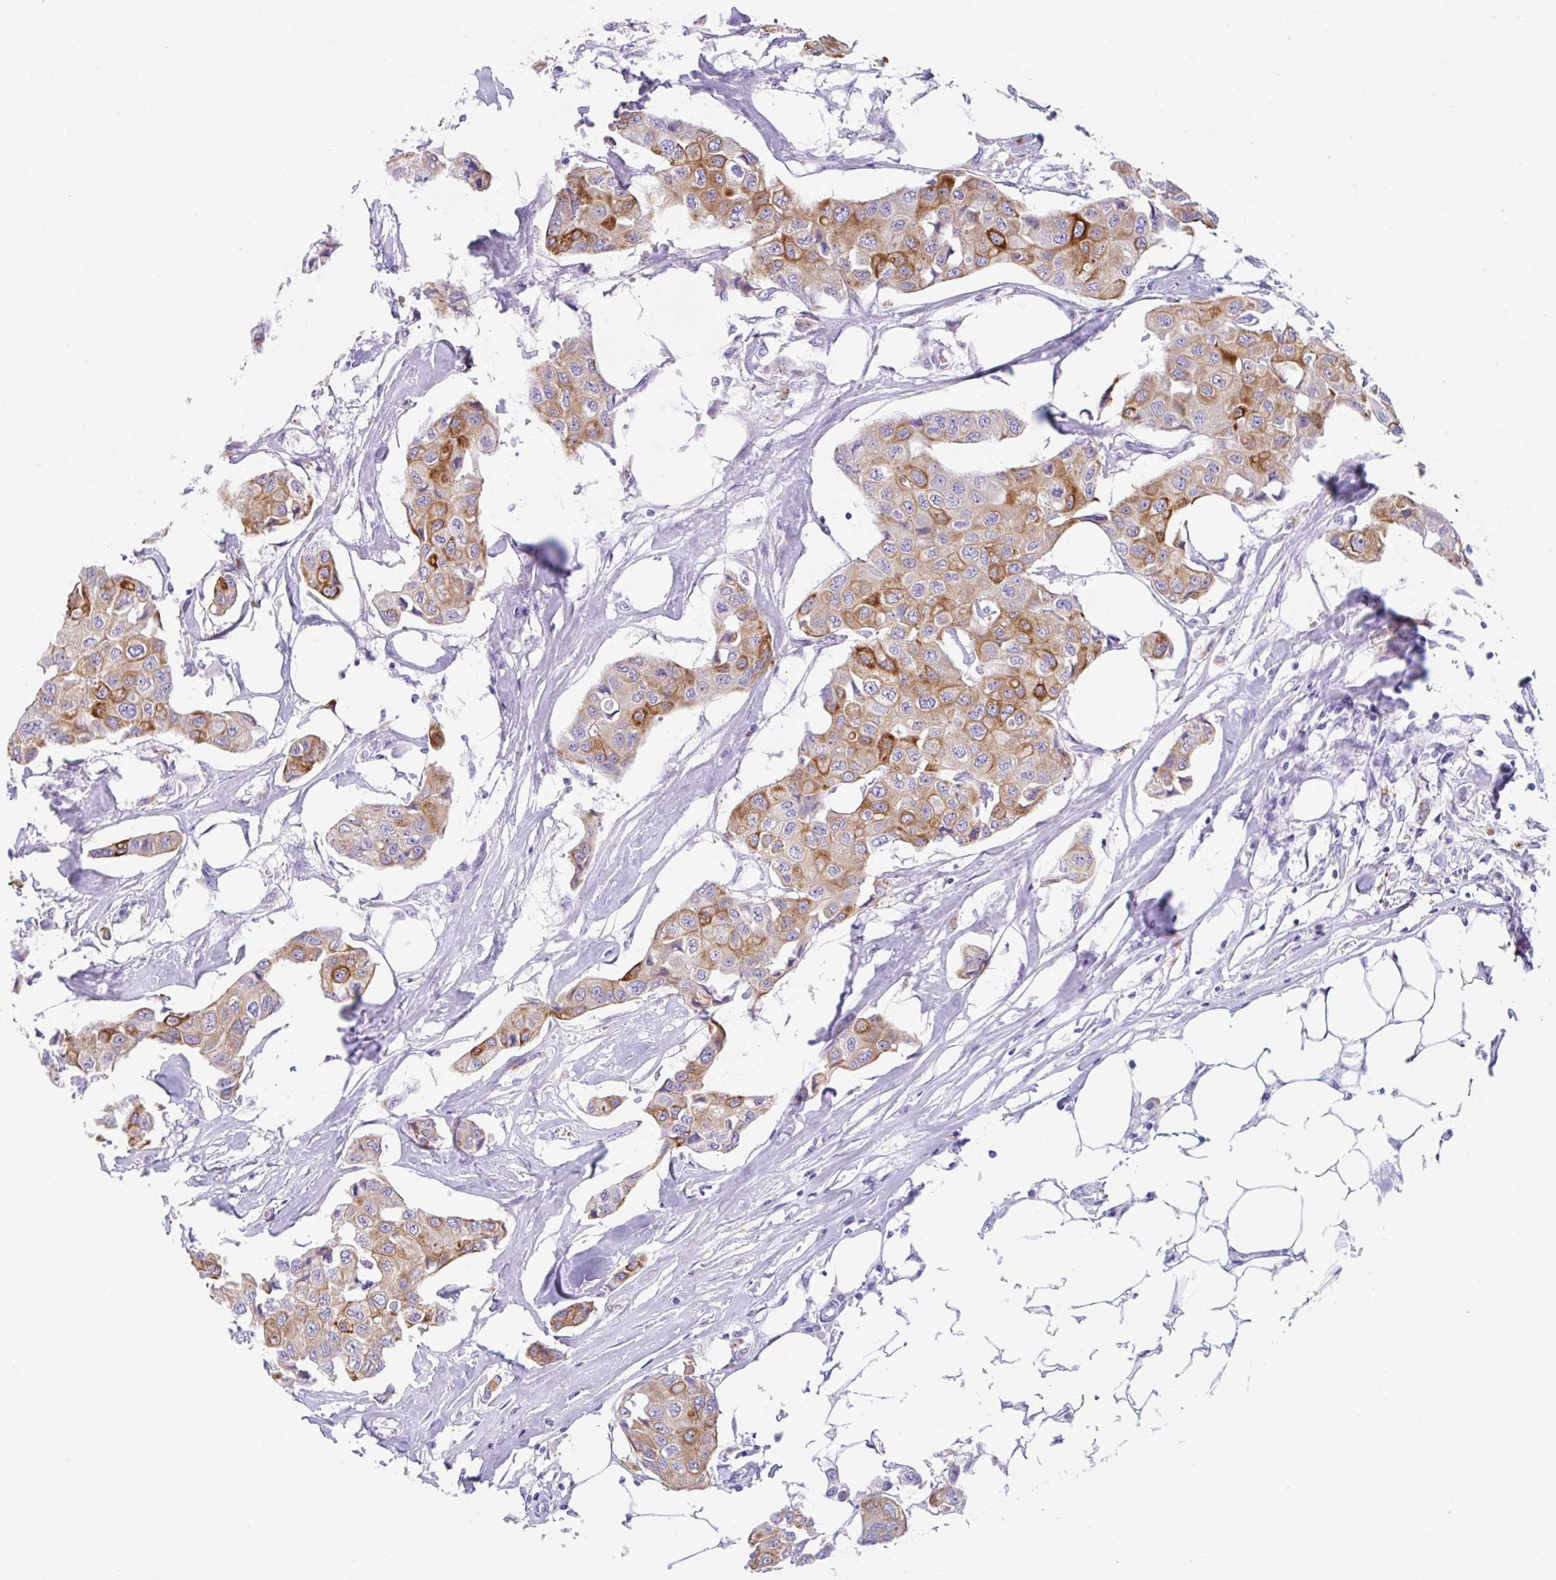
{"staining": {"intensity": "moderate", "quantity": "25%-75%", "location": "cytoplasmic/membranous"}, "tissue": "breast cancer", "cell_type": "Tumor cells", "image_type": "cancer", "snomed": [{"axis": "morphology", "description": "Duct carcinoma"}, {"axis": "topography", "description": "Breast"}, {"axis": "topography", "description": "Lymph node"}], "caption": "The micrograph reveals immunohistochemical staining of intraductal carcinoma (breast). There is moderate cytoplasmic/membranous expression is present in about 25%-75% of tumor cells.", "gene": "TRAF4", "patient": {"sex": "female", "age": 80}}